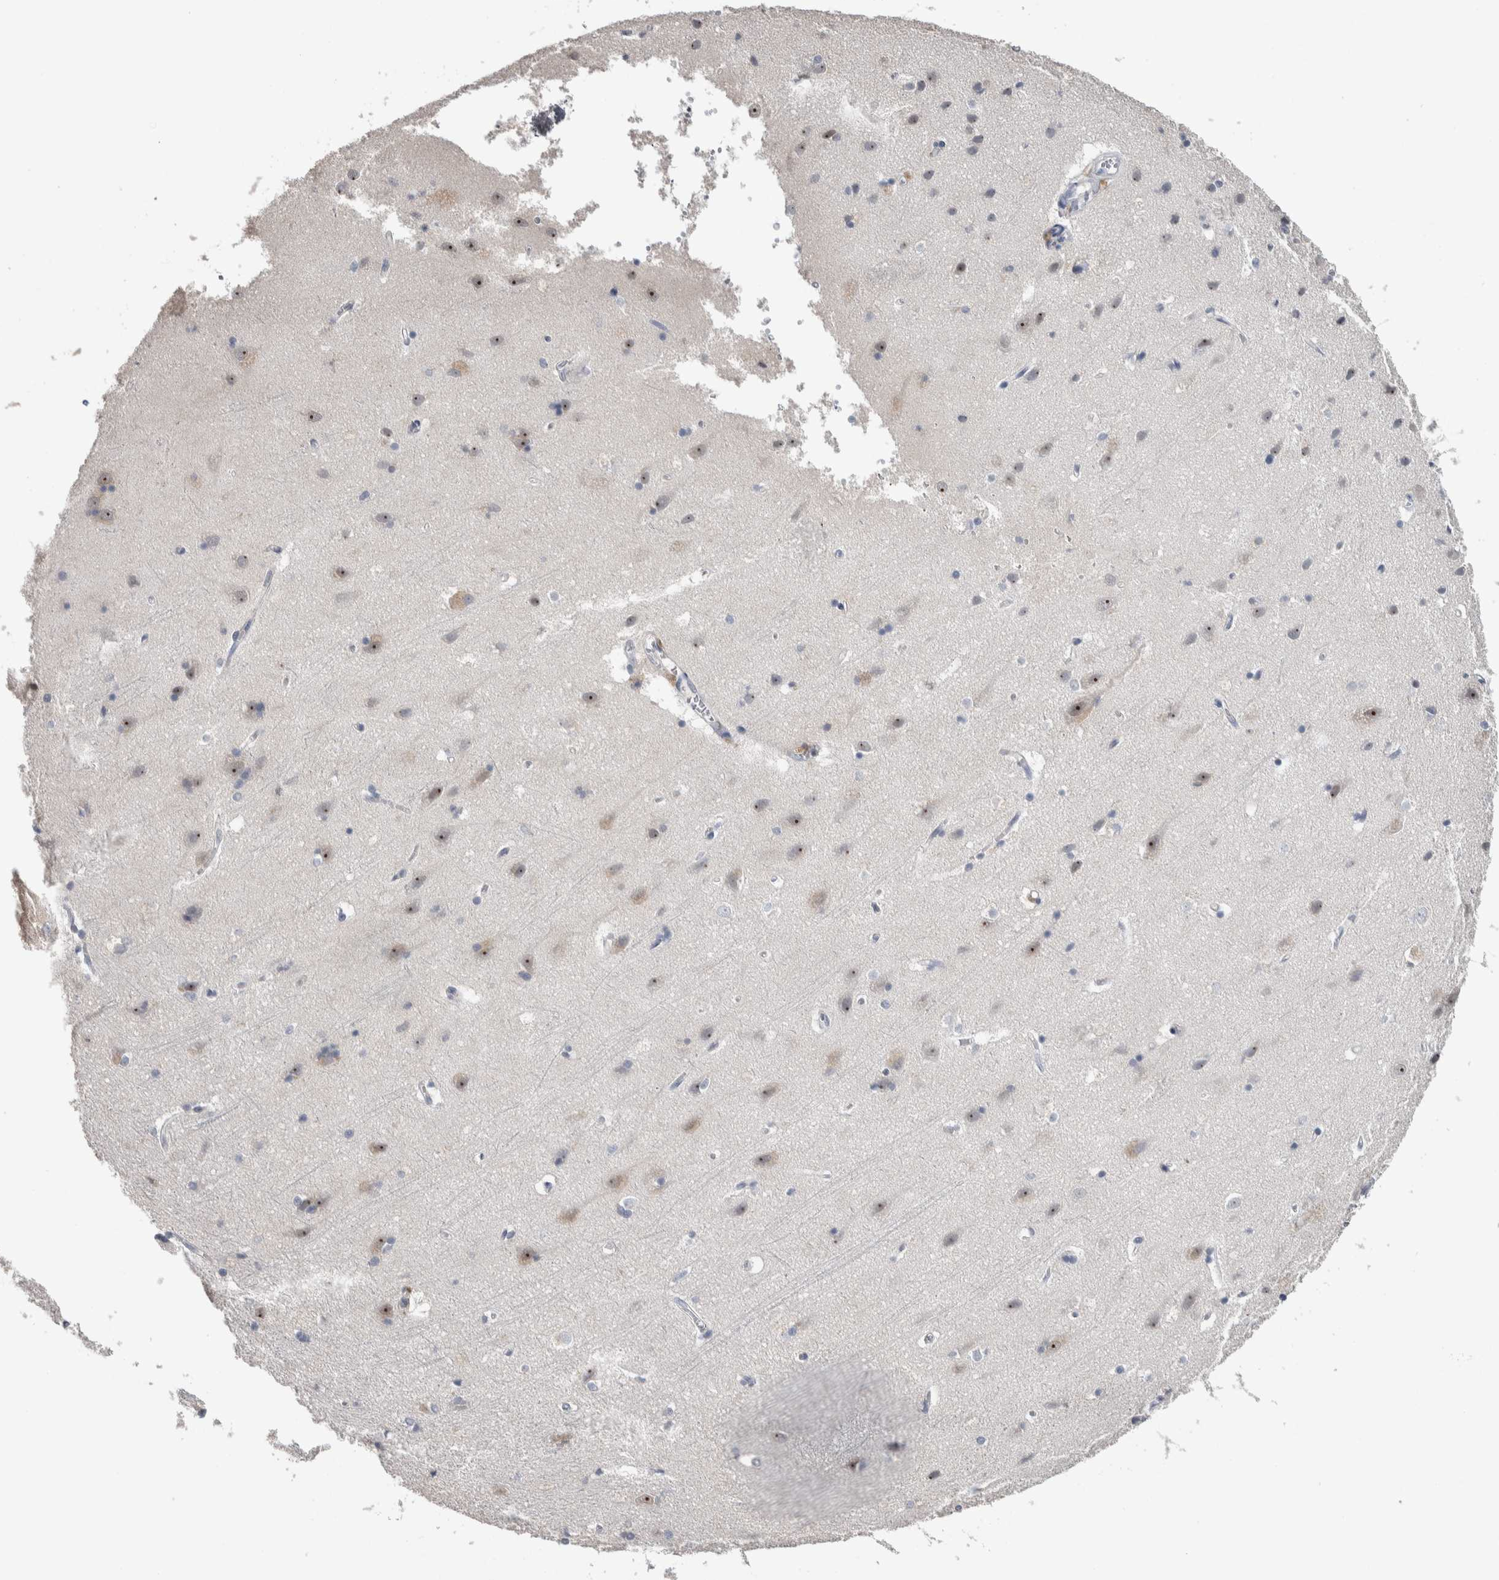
{"staining": {"intensity": "negative", "quantity": "none", "location": "none"}, "tissue": "cerebral cortex", "cell_type": "Endothelial cells", "image_type": "normal", "snomed": [{"axis": "morphology", "description": "Normal tissue, NOS"}, {"axis": "topography", "description": "Cerebral cortex"}], "caption": "Cerebral cortex was stained to show a protein in brown. There is no significant positivity in endothelial cells. The staining was performed using DAB (3,3'-diaminobenzidine) to visualize the protein expression in brown, while the nuclei were stained in blue with hematoxylin (Magnification: 20x).", "gene": "TMEM102", "patient": {"sex": "male", "age": 54}}